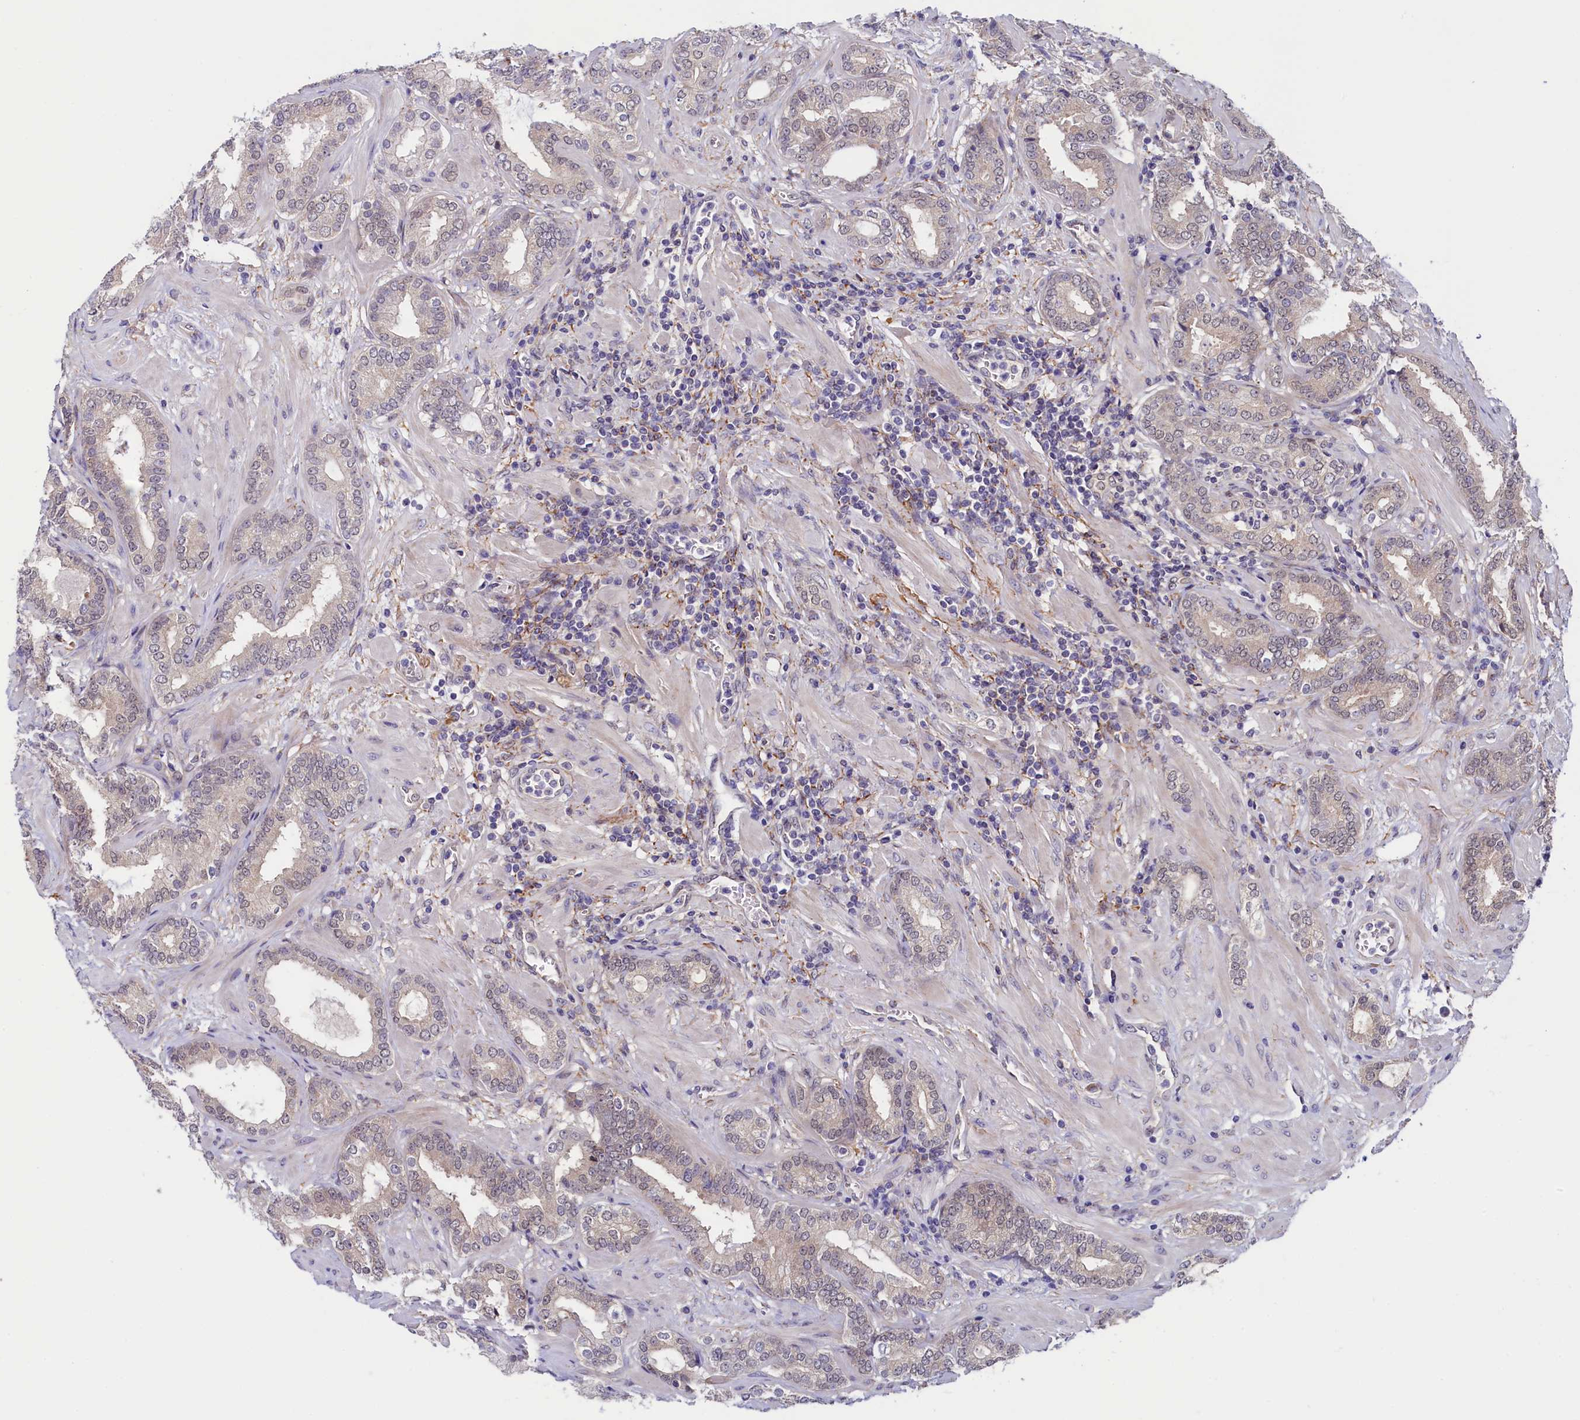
{"staining": {"intensity": "weak", "quantity": "25%-75%", "location": "nuclear"}, "tissue": "prostate cancer", "cell_type": "Tumor cells", "image_type": "cancer", "snomed": [{"axis": "morphology", "description": "Adenocarcinoma, High grade"}, {"axis": "topography", "description": "Prostate"}], "caption": "About 25%-75% of tumor cells in human prostate cancer reveal weak nuclear protein expression as visualized by brown immunohistochemical staining.", "gene": "FLYWCH2", "patient": {"sex": "male", "age": 64}}